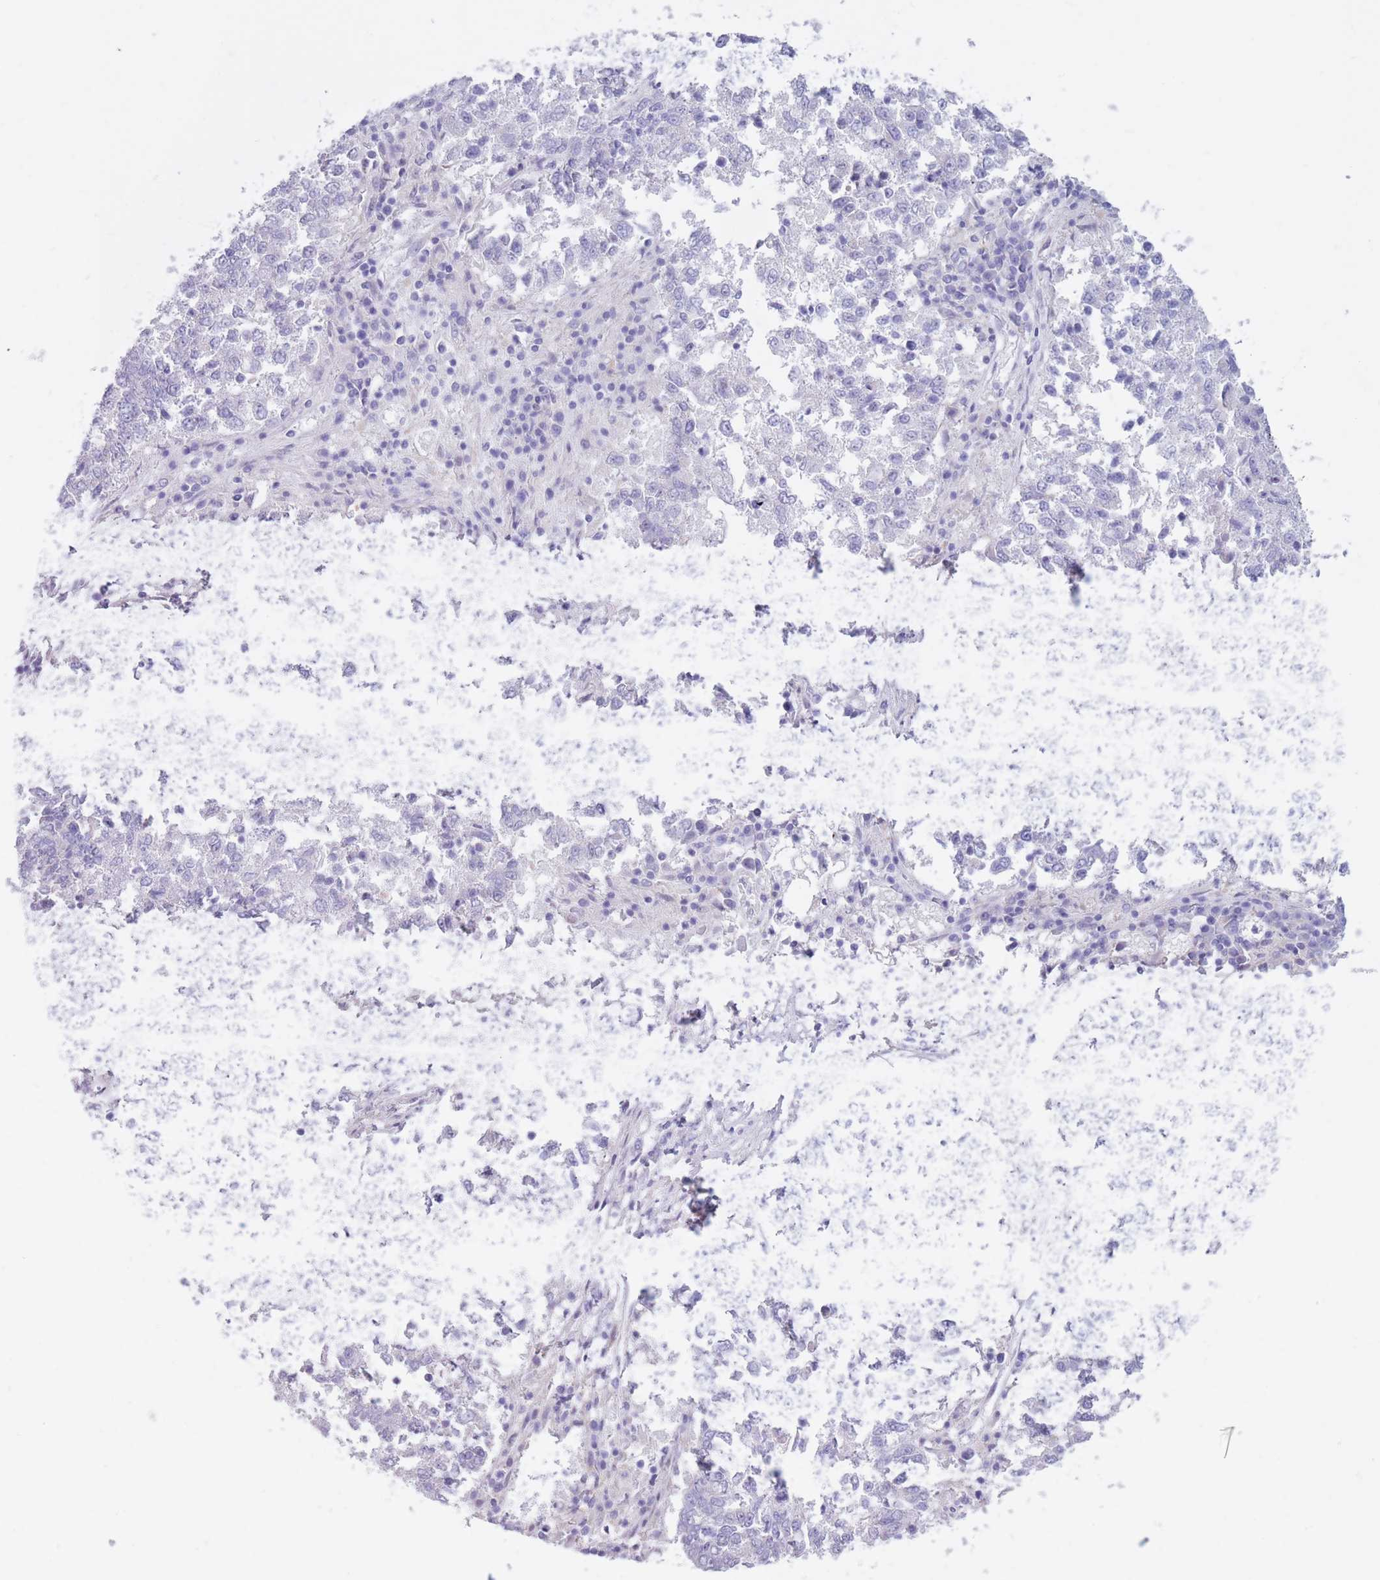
{"staining": {"intensity": "negative", "quantity": "none", "location": "none"}, "tissue": "lung cancer", "cell_type": "Tumor cells", "image_type": "cancer", "snomed": [{"axis": "morphology", "description": "Squamous cell carcinoma, NOS"}, {"axis": "topography", "description": "Lung"}], "caption": "Lung squamous cell carcinoma was stained to show a protein in brown. There is no significant positivity in tumor cells.", "gene": "SNX6", "patient": {"sex": "male", "age": 73}}